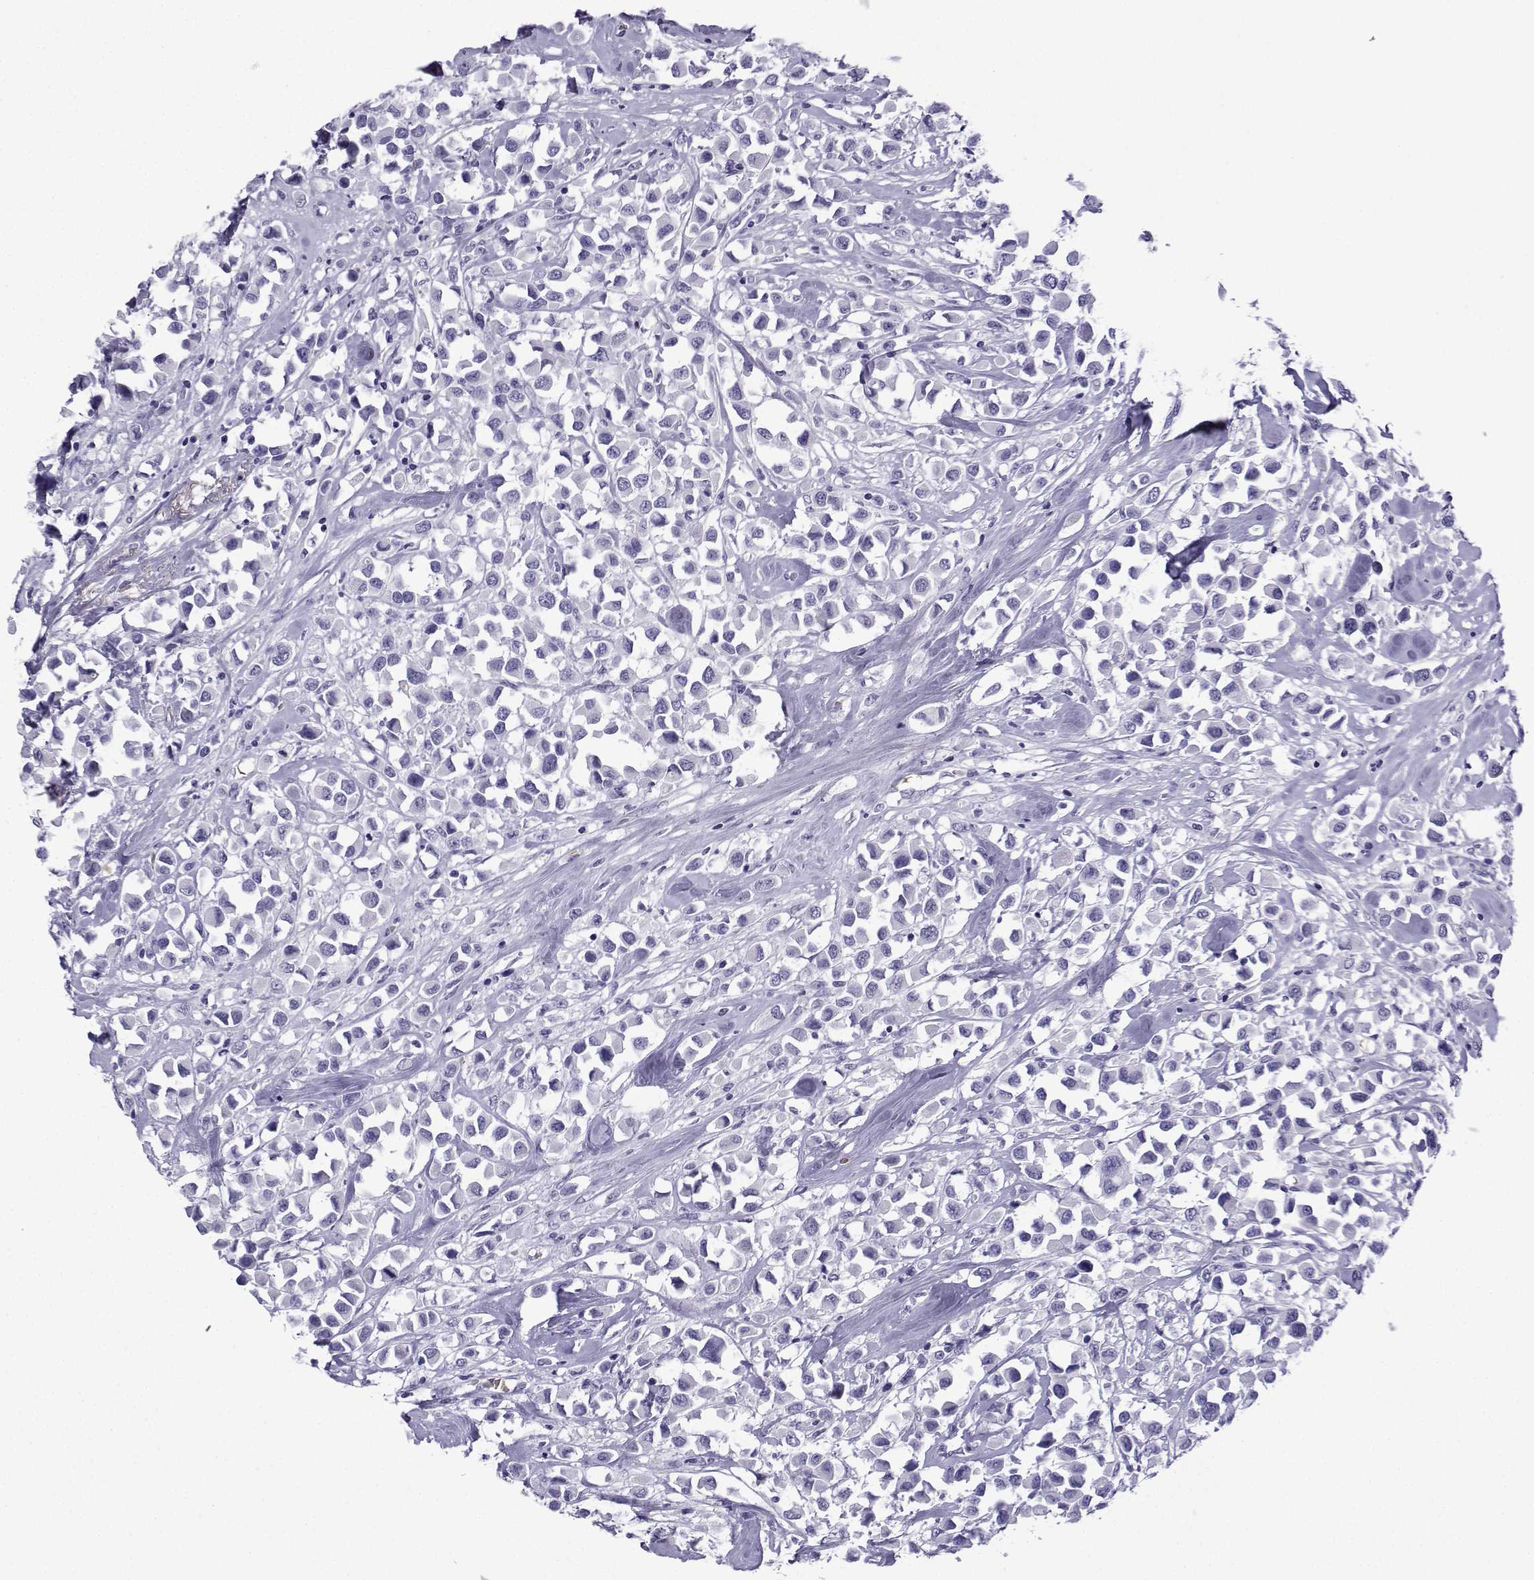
{"staining": {"intensity": "negative", "quantity": "none", "location": "none"}, "tissue": "breast cancer", "cell_type": "Tumor cells", "image_type": "cancer", "snomed": [{"axis": "morphology", "description": "Duct carcinoma"}, {"axis": "topography", "description": "Breast"}], "caption": "Human breast intraductal carcinoma stained for a protein using immunohistochemistry (IHC) demonstrates no staining in tumor cells.", "gene": "TRIM46", "patient": {"sex": "female", "age": 61}}